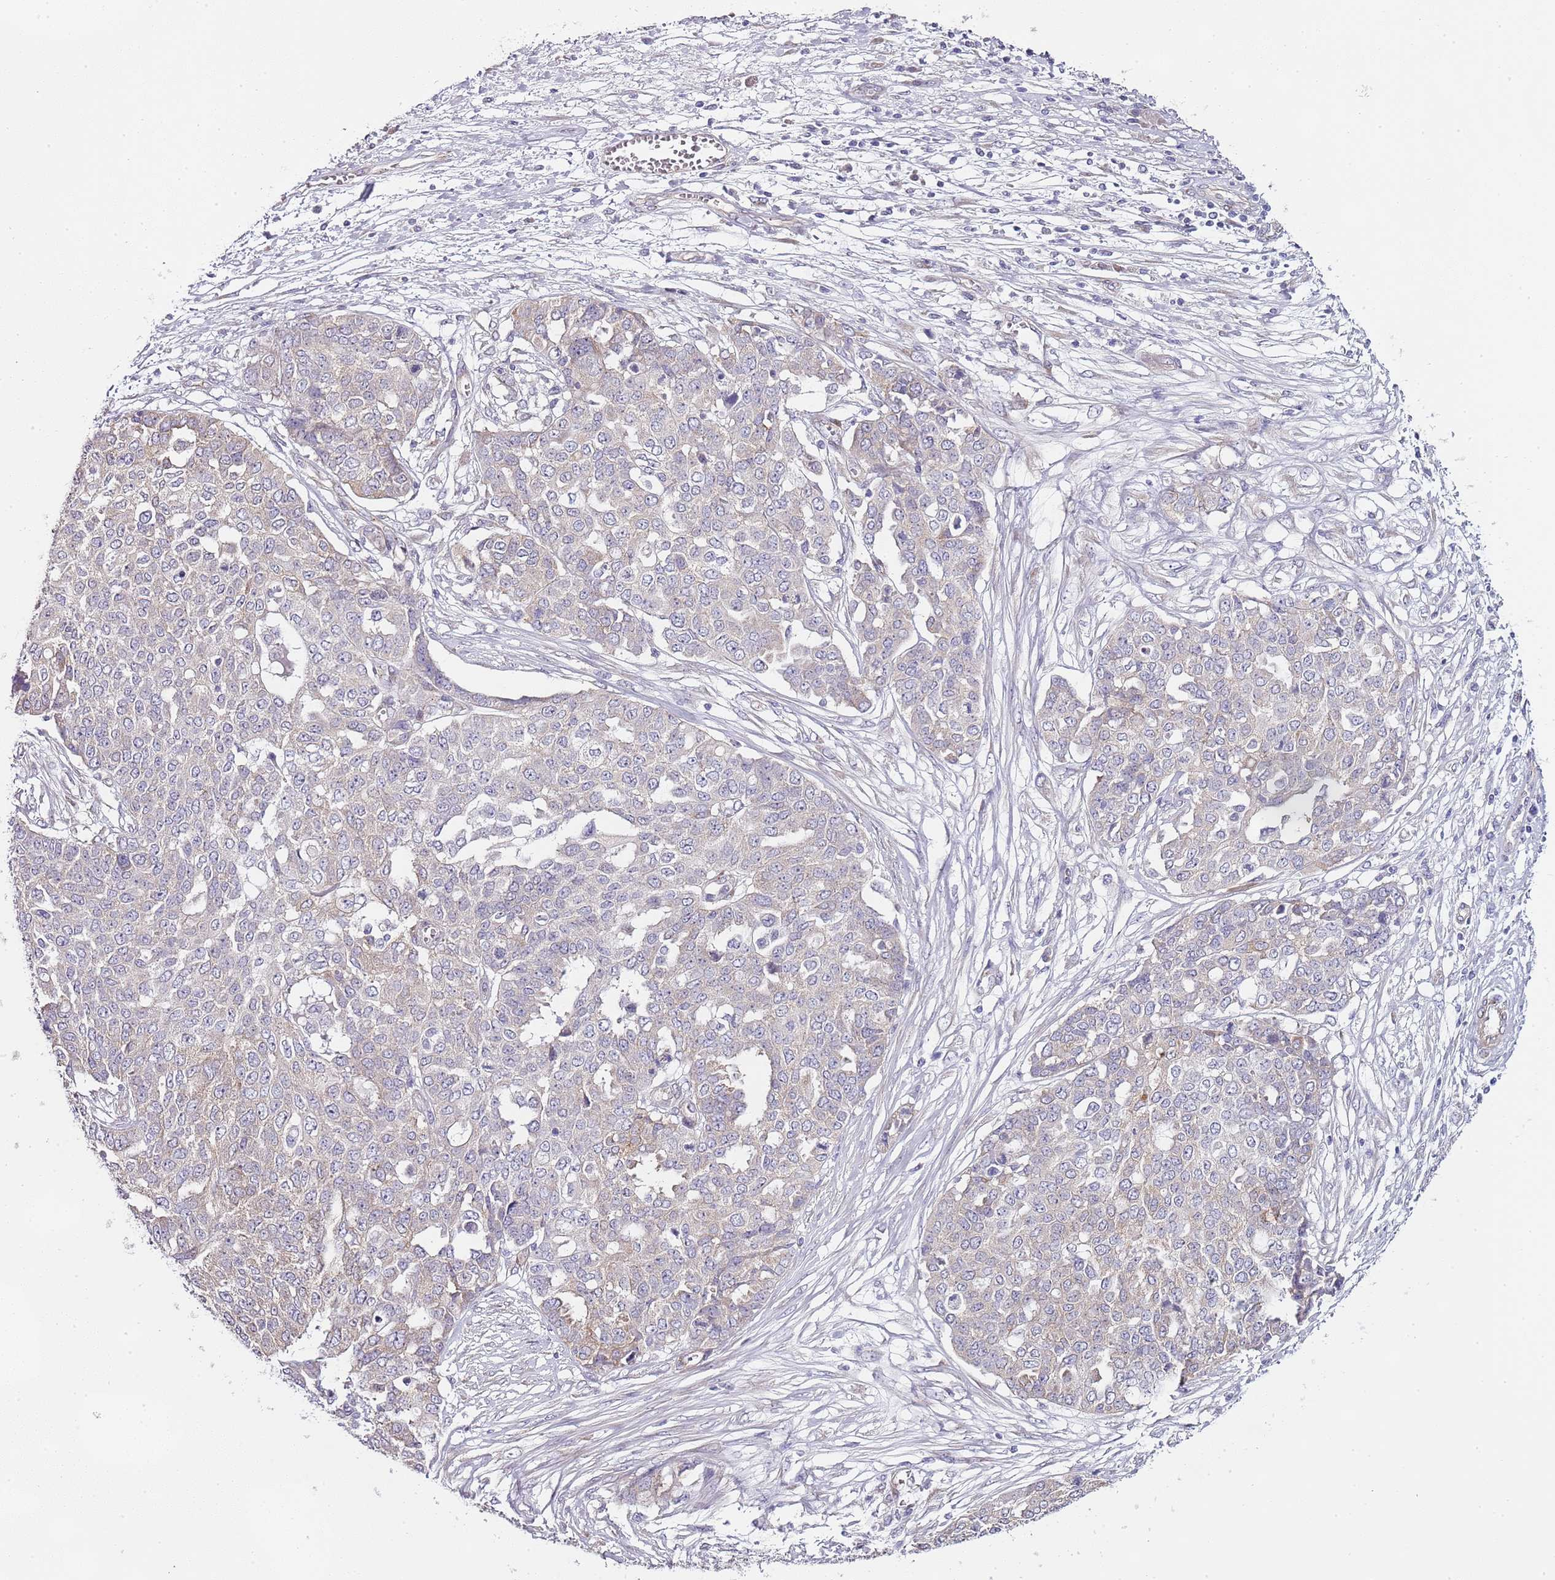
{"staining": {"intensity": "negative", "quantity": "none", "location": "none"}, "tissue": "ovarian cancer", "cell_type": "Tumor cells", "image_type": "cancer", "snomed": [{"axis": "morphology", "description": "Cystadenocarcinoma, serous, NOS"}, {"axis": "topography", "description": "Soft tissue"}, {"axis": "topography", "description": "Ovary"}], "caption": "Immunohistochemistry of ovarian cancer reveals no positivity in tumor cells.", "gene": "TBC1D9", "patient": {"sex": "female", "age": 57}}